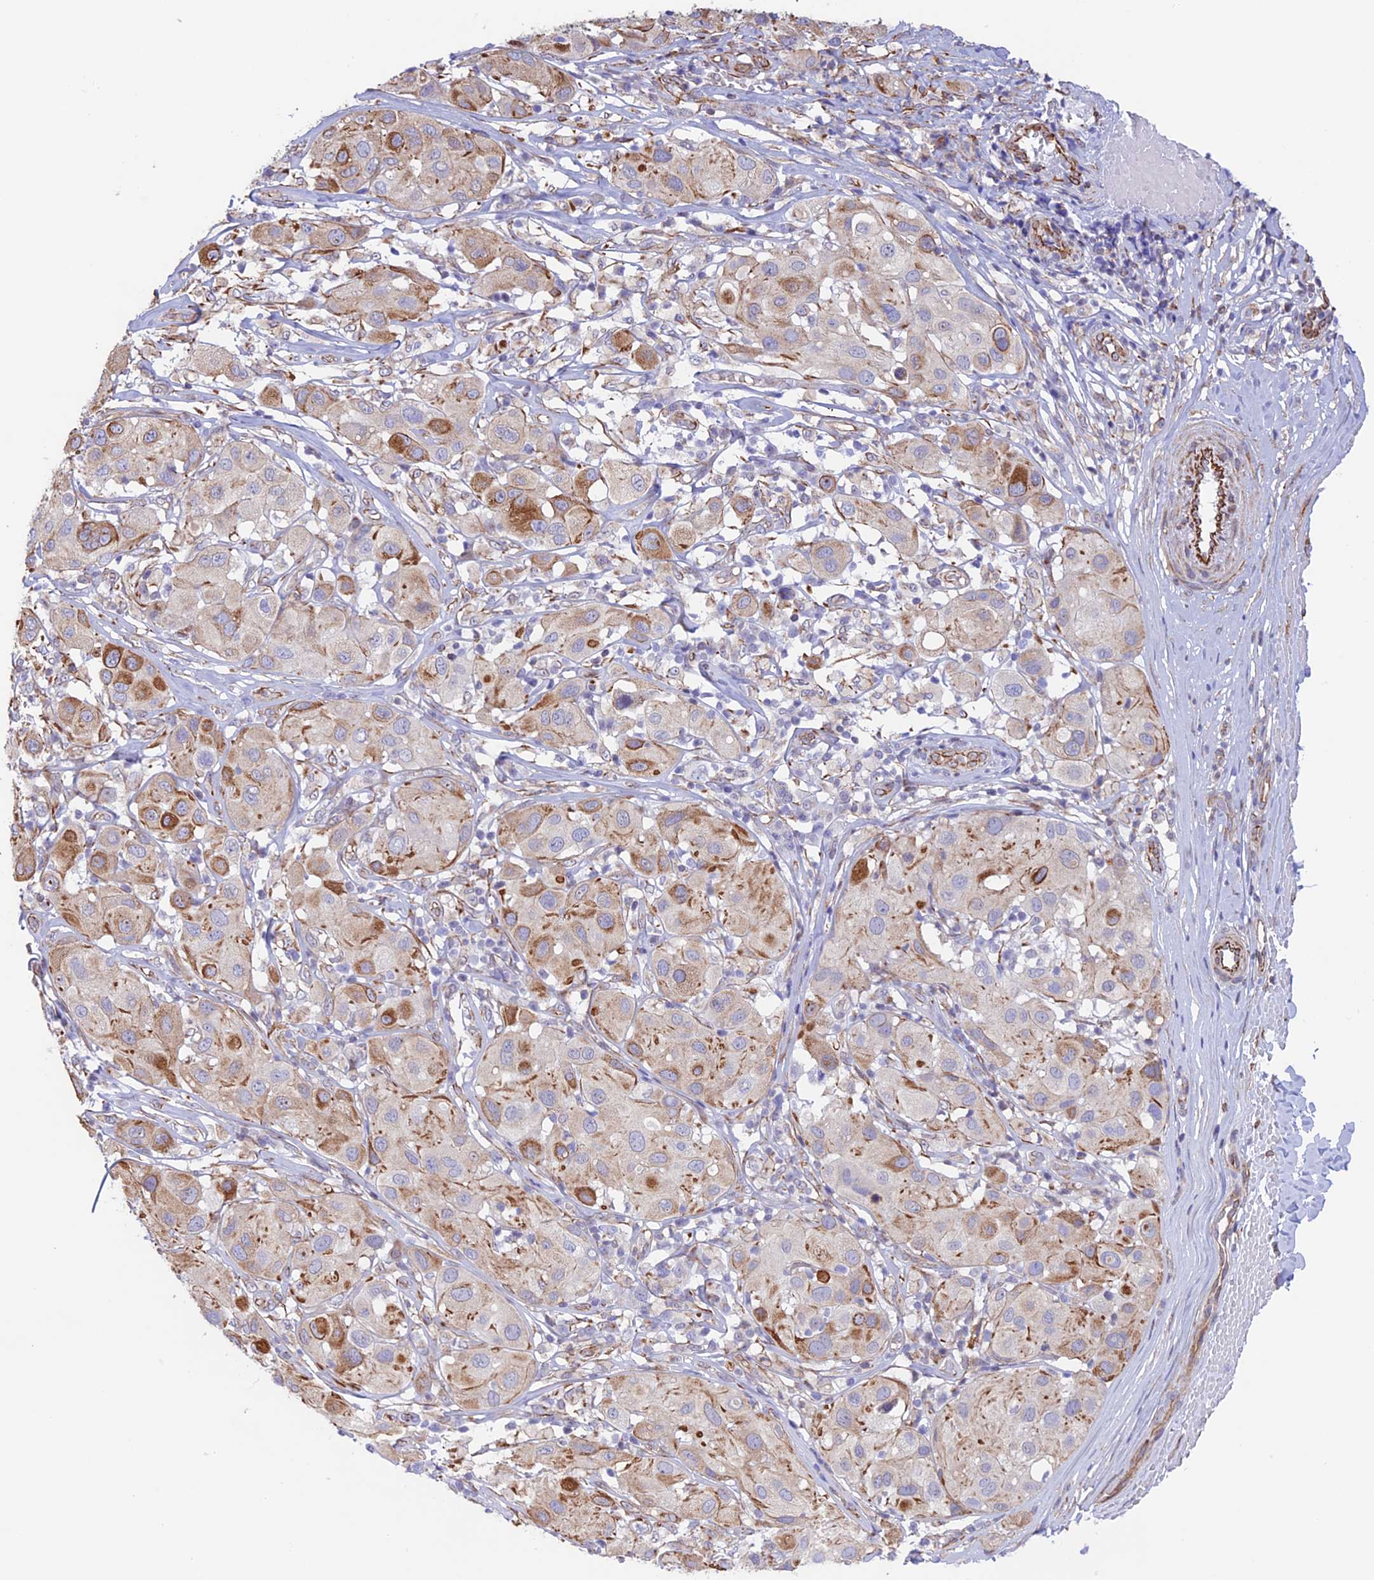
{"staining": {"intensity": "moderate", "quantity": "25%-75%", "location": "cytoplasmic/membranous"}, "tissue": "melanoma", "cell_type": "Tumor cells", "image_type": "cancer", "snomed": [{"axis": "morphology", "description": "Malignant melanoma, Metastatic site"}, {"axis": "topography", "description": "Skin"}], "caption": "Moderate cytoplasmic/membranous protein positivity is present in about 25%-75% of tumor cells in melanoma.", "gene": "ZNF652", "patient": {"sex": "male", "age": 41}}